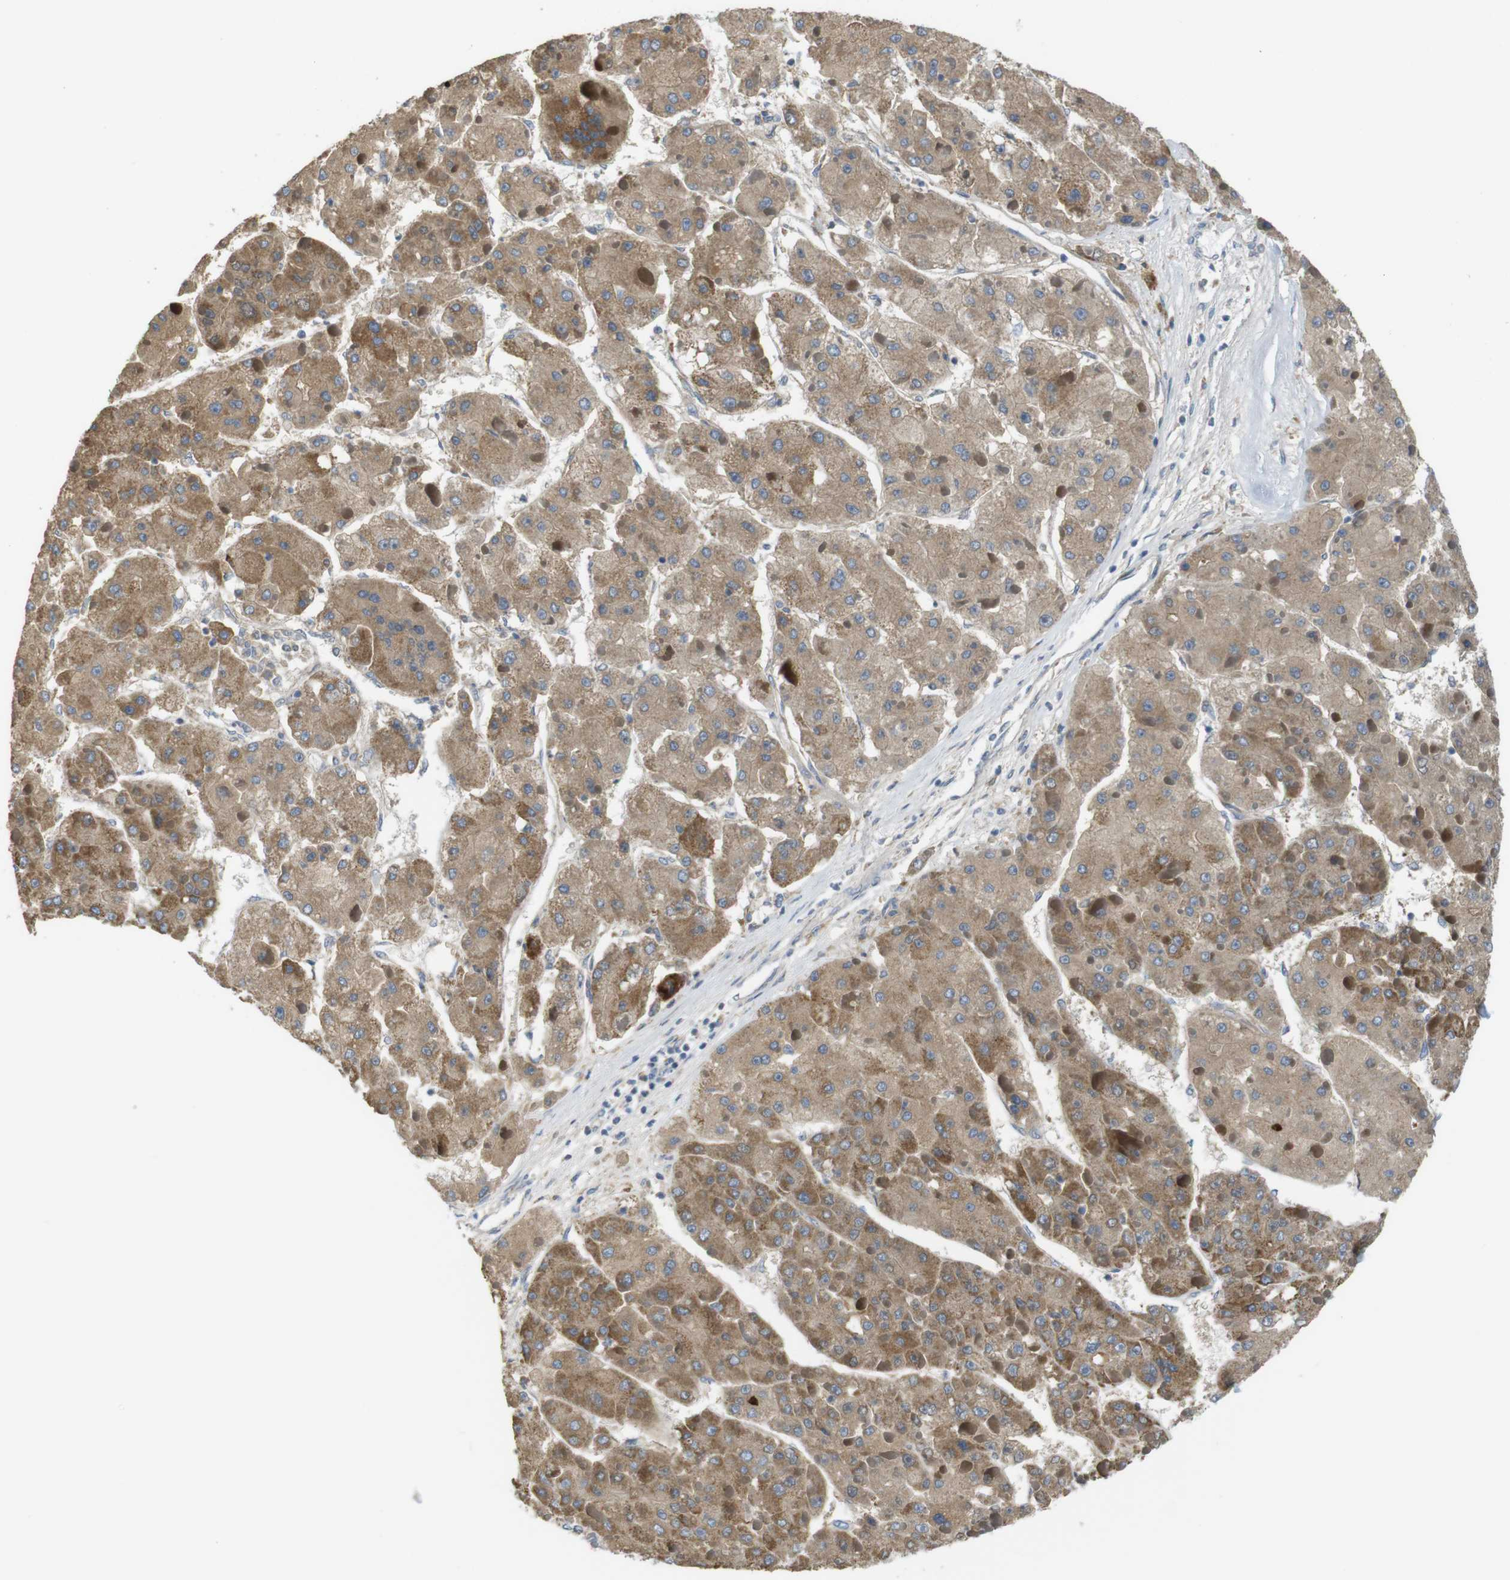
{"staining": {"intensity": "moderate", "quantity": ">75%", "location": "cytoplasmic/membranous"}, "tissue": "liver cancer", "cell_type": "Tumor cells", "image_type": "cancer", "snomed": [{"axis": "morphology", "description": "Carcinoma, Hepatocellular, NOS"}, {"axis": "topography", "description": "Liver"}], "caption": "Liver cancer was stained to show a protein in brown. There is medium levels of moderate cytoplasmic/membranous positivity in about >75% of tumor cells.", "gene": "MARCHF1", "patient": {"sex": "female", "age": 73}}